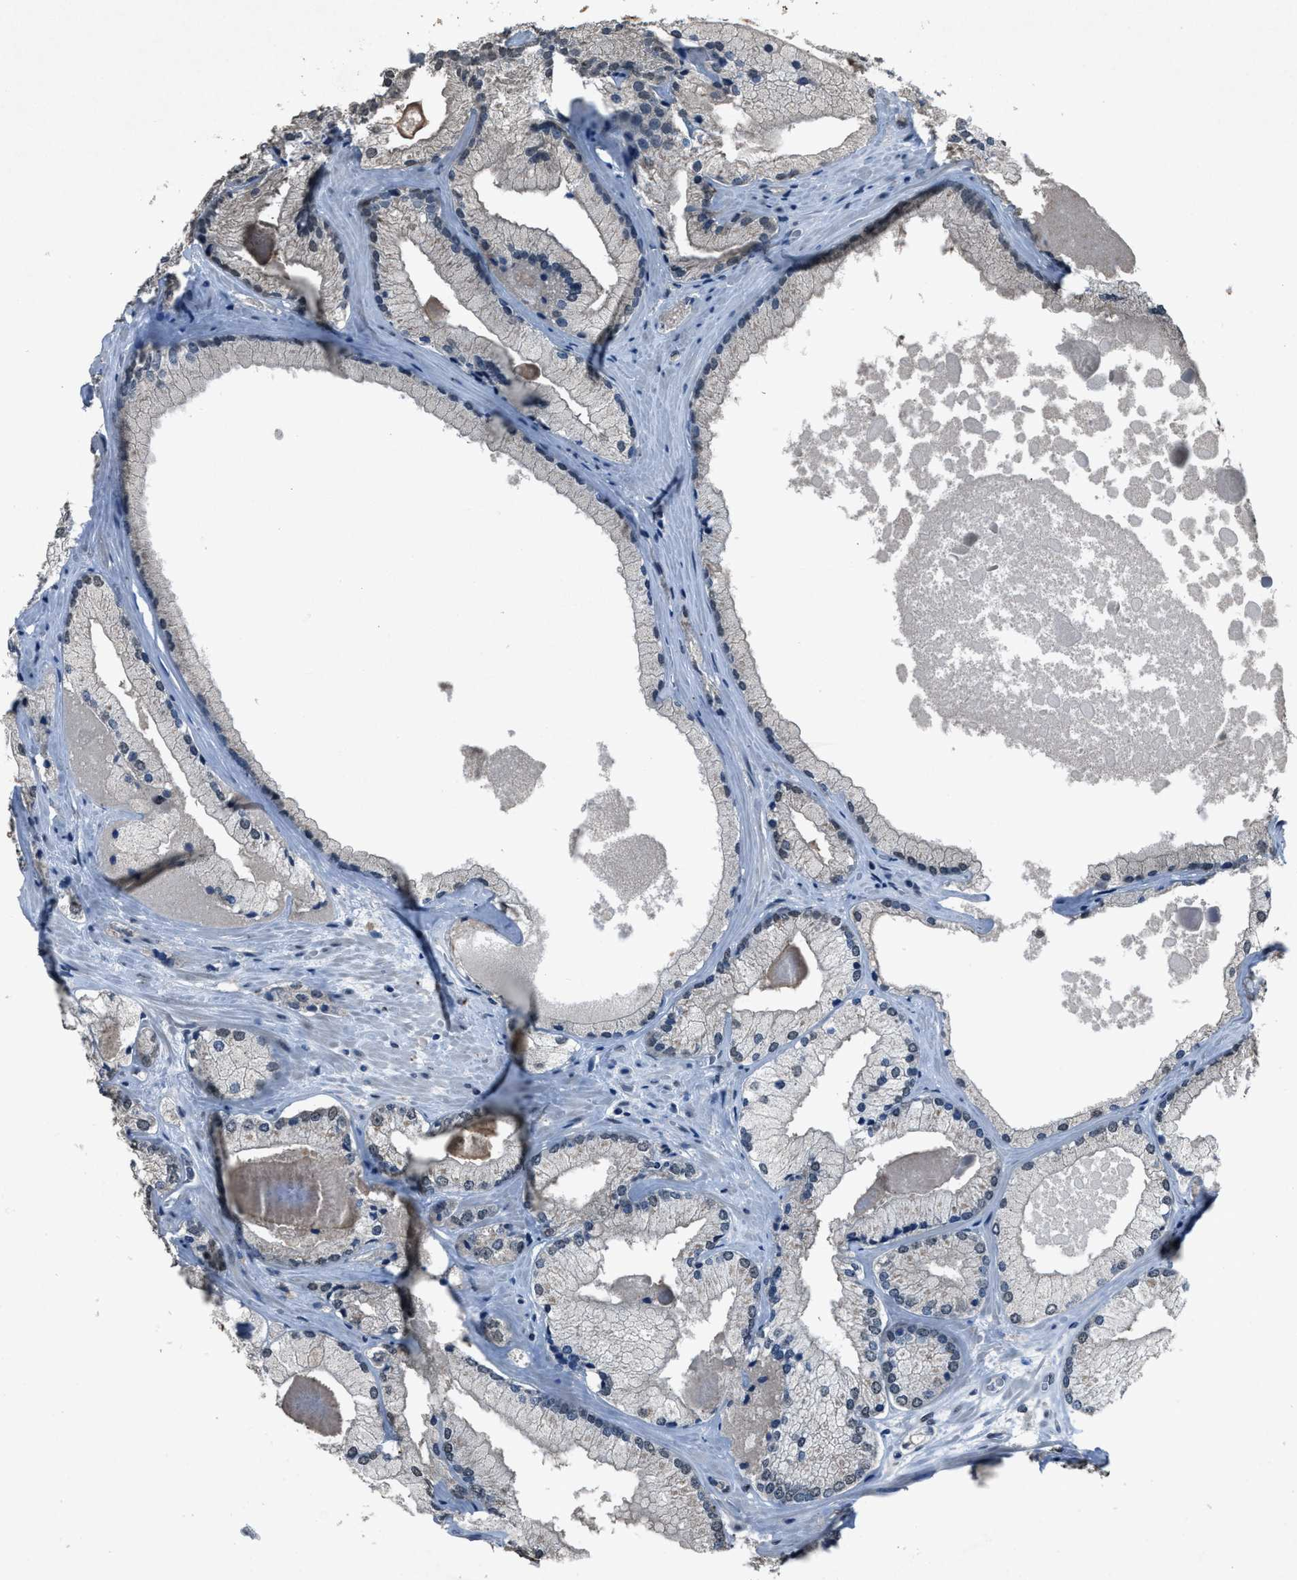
{"staining": {"intensity": "negative", "quantity": "none", "location": "none"}, "tissue": "prostate cancer", "cell_type": "Tumor cells", "image_type": "cancer", "snomed": [{"axis": "morphology", "description": "Adenocarcinoma, Low grade"}, {"axis": "topography", "description": "Prostate"}], "caption": "DAB immunohistochemical staining of prostate cancer demonstrates no significant positivity in tumor cells.", "gene": "DUSP19", "patient": {"sex": "male", "age": 65}}